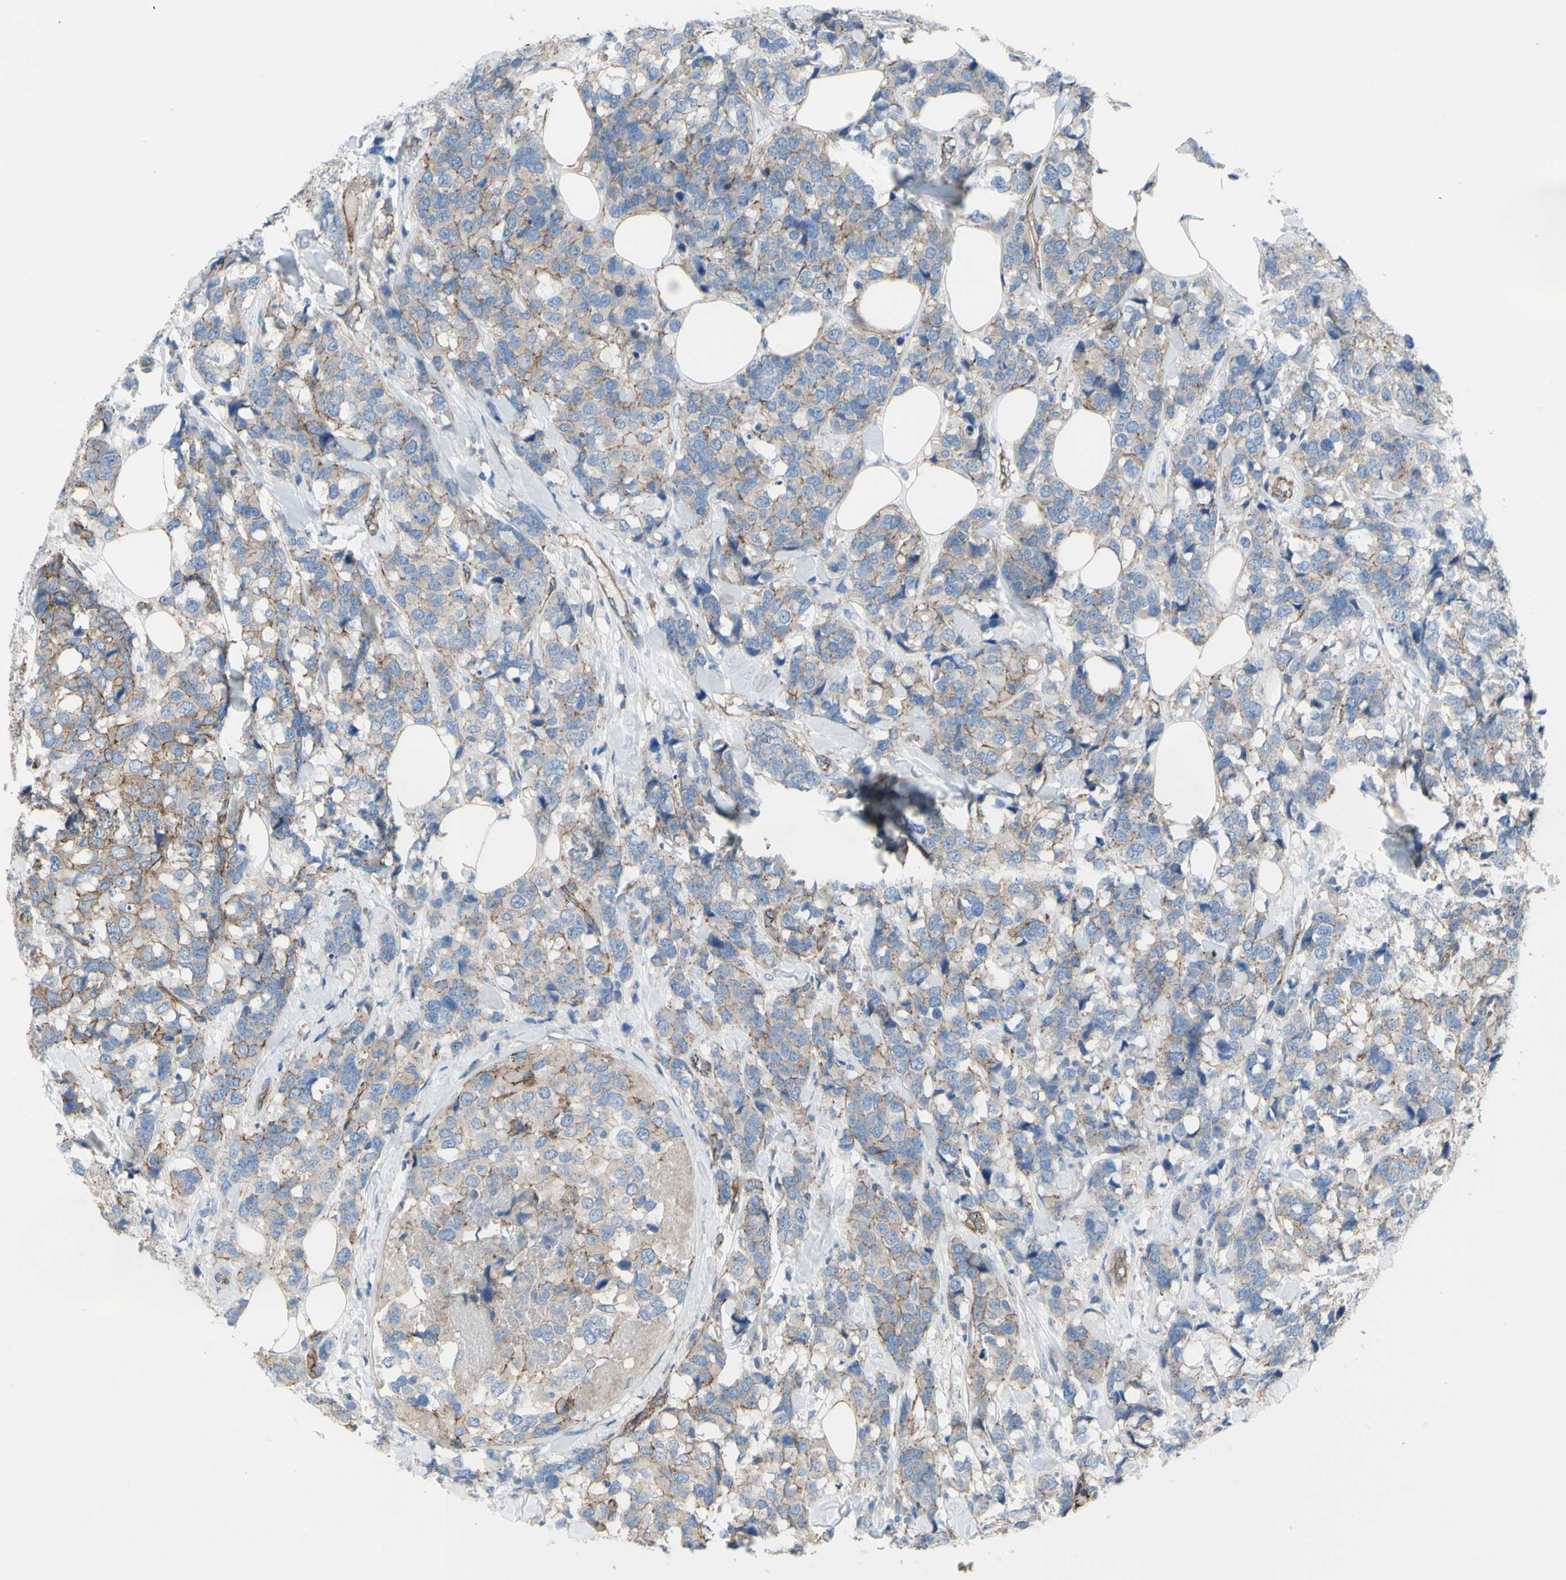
{"staining": {"intensity": "moderate", "quantity": ">75%", "location": "cytoplasmic/membranous"}, "tissue": "breast cancer", "cell_type": "Tumor cells", "image_type": "cancer", "snomed": [{"axis": "morphology", "description": "Lobular carcinoma"}, {"axis": "topography", "description": "Breast"}], "caption": "This is a photomicrograph of IHC staining of breast lobular carcinoma, which shows moderate positivity in the cytoplasmic/membranous of tumor cells.", "gene": "TPBG", "patient": {"sex": "female", "age": 59}}